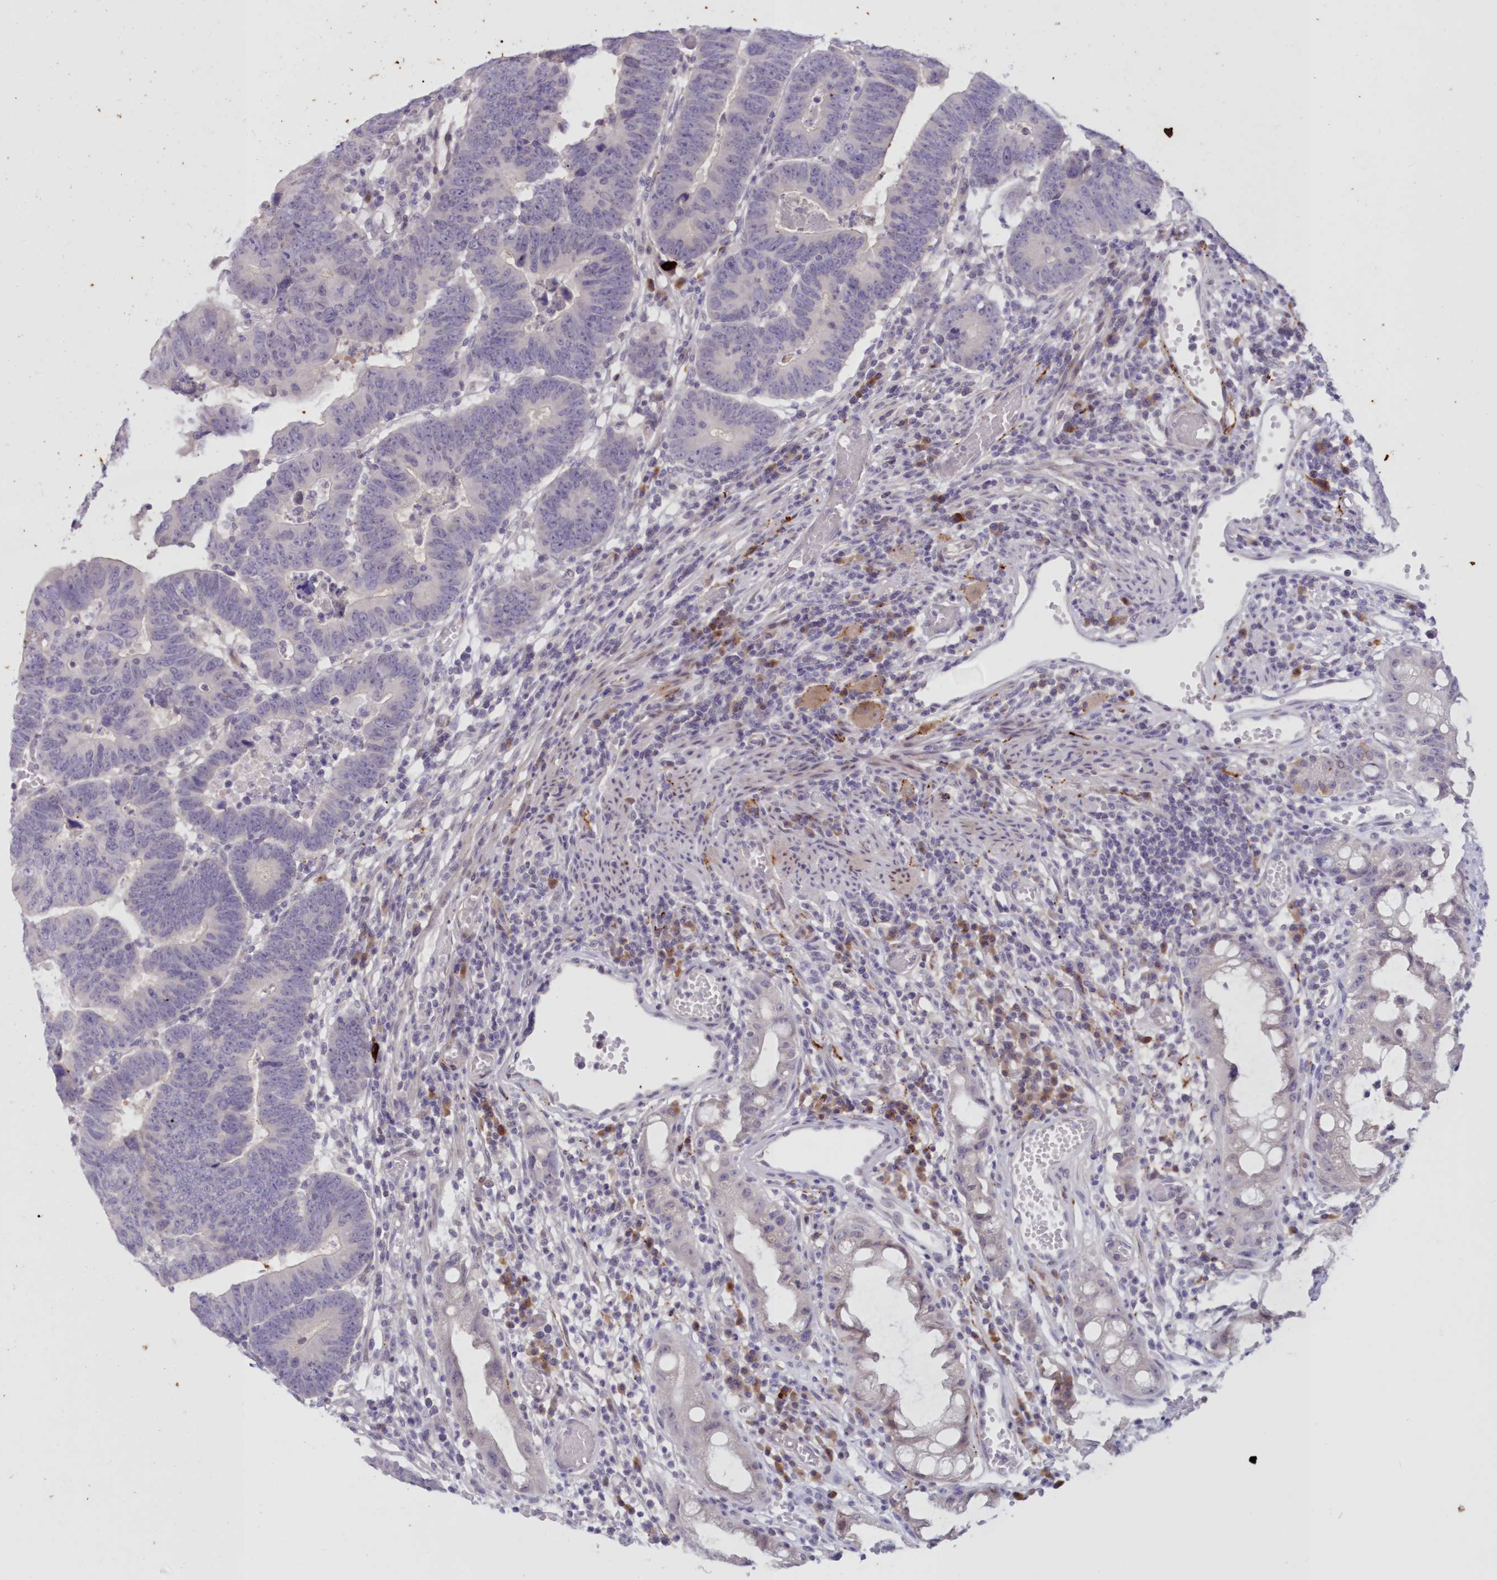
{"staining": {"intensity": "negative", "quantity": "none", "location": "none"}, "tissue": "colorectal cancer", "cell_type": "Tumor cells", "image_type": "cancer", "snomed": [{"axis": "morphology", "description": "Adenocarcinoma, NOS"}, {"axis": "topography", "description": "Rectum"}], "caption": "High power microscopy histopathology image of an immunohistochemistry (IHC) image of colorectal cancer, revealing no significant staining in tumor cells. (Stains: DAB (3,3'-diaminobenzidine) immunohistochemistry with hematoxylin counter stain, Microscopy: brightfield microscopy at high magnification).", "gene": "SNED1", "patient": {"sex": "female", "age": 65}}